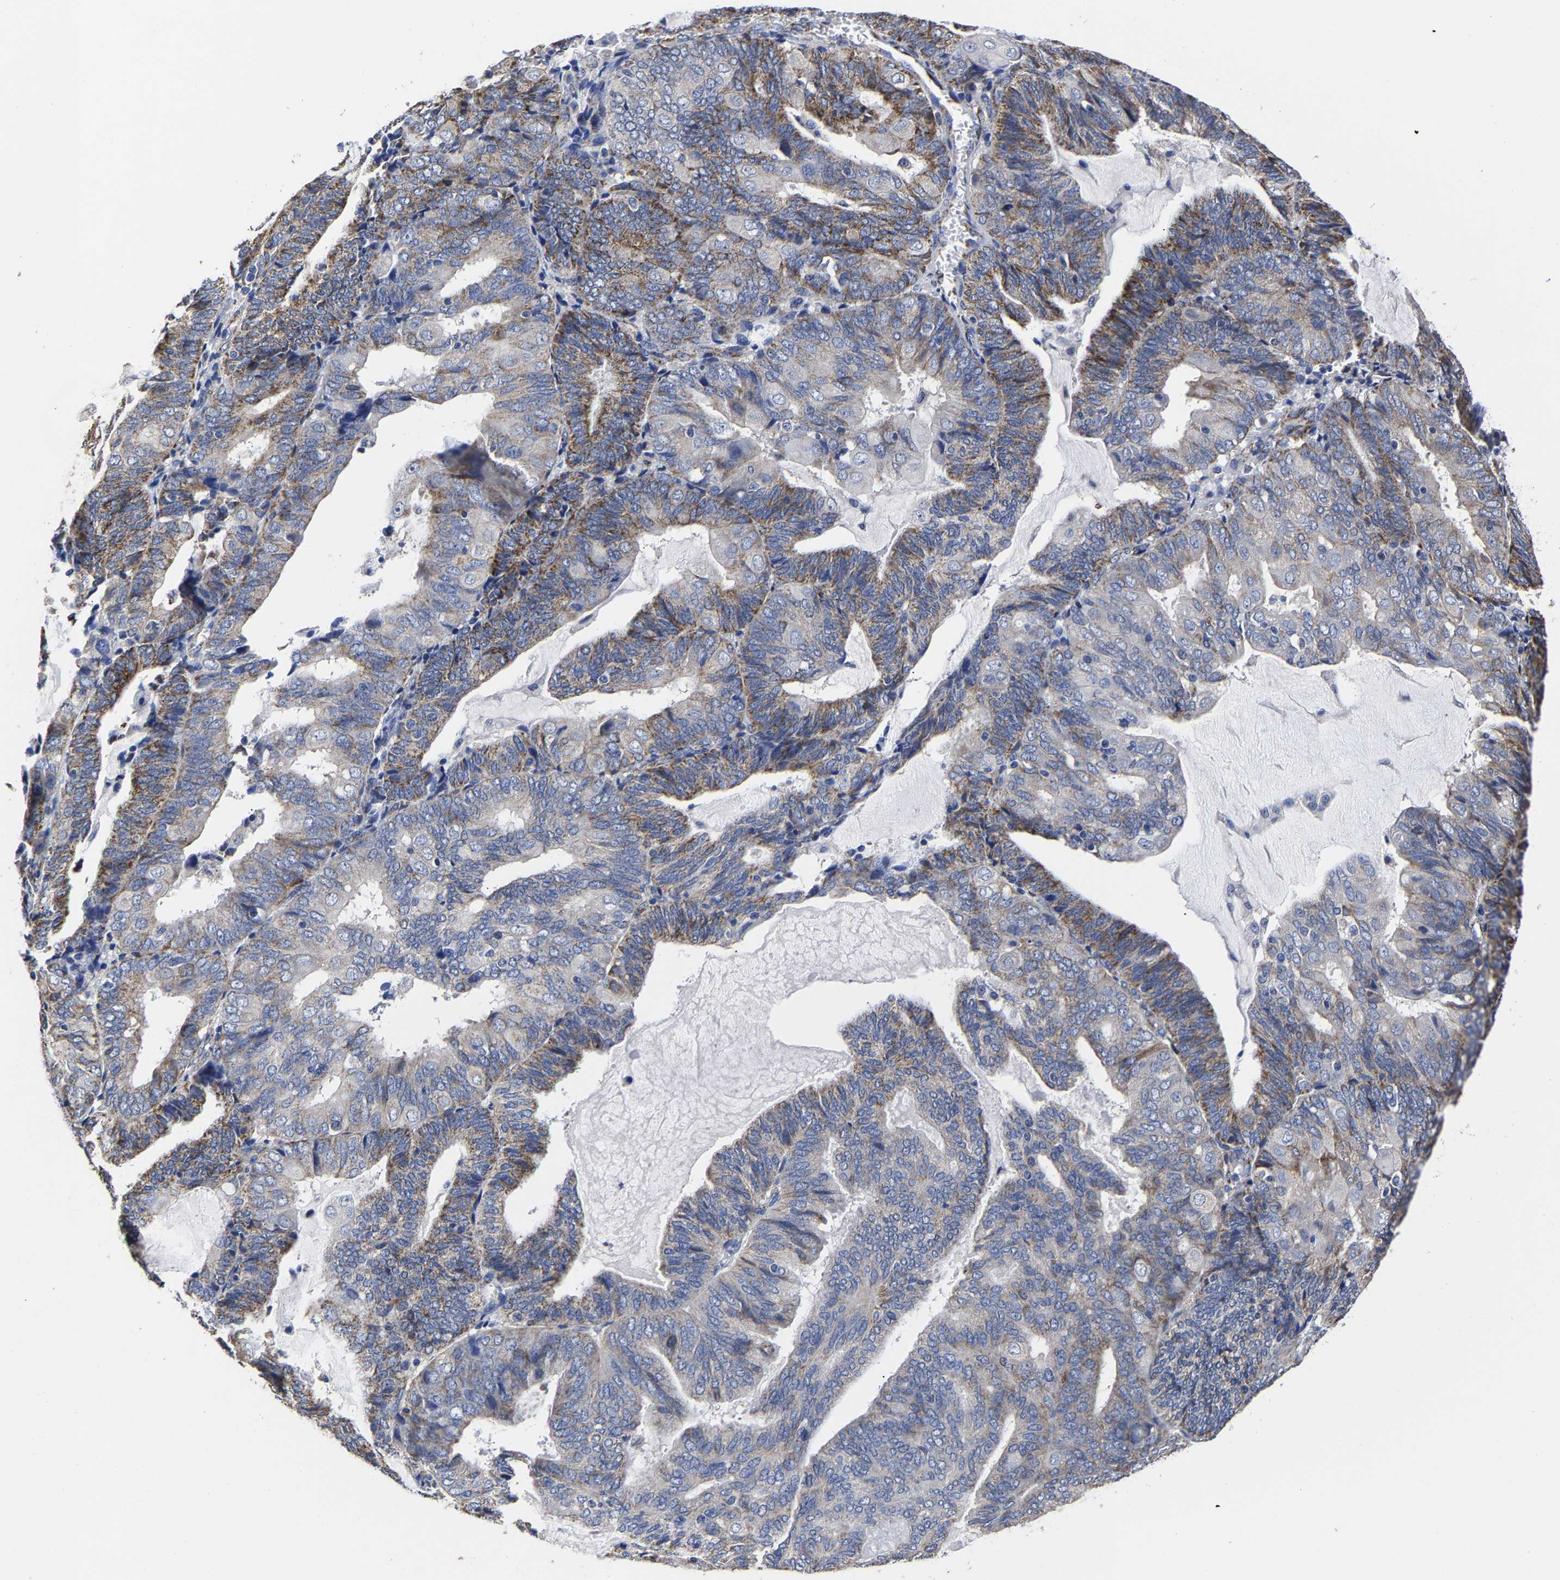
{"staining": {"intensity": "moderate", "quantity": "25%-75%", "location": "cytoplasmic/membranous"}, "tissue": "endometrial cancer", "cell_type": "Tumor cells", "image_type": "cancer", "snomed": [{"axis": "morphology", "description": "Adenocarcinoma, NOS"}, {"axis": "topography", "description": "Endometrium"}], "caption": "Immunohistochemistry (IHC) (DAB) staining of human endometrial adenocarcinoma exhibits moderate cytoplasmic/membranous protein positivity in about 25%-75% of tumor cells.", "gene": "AASS", "patient": {"sex": "female", "age": 81}}